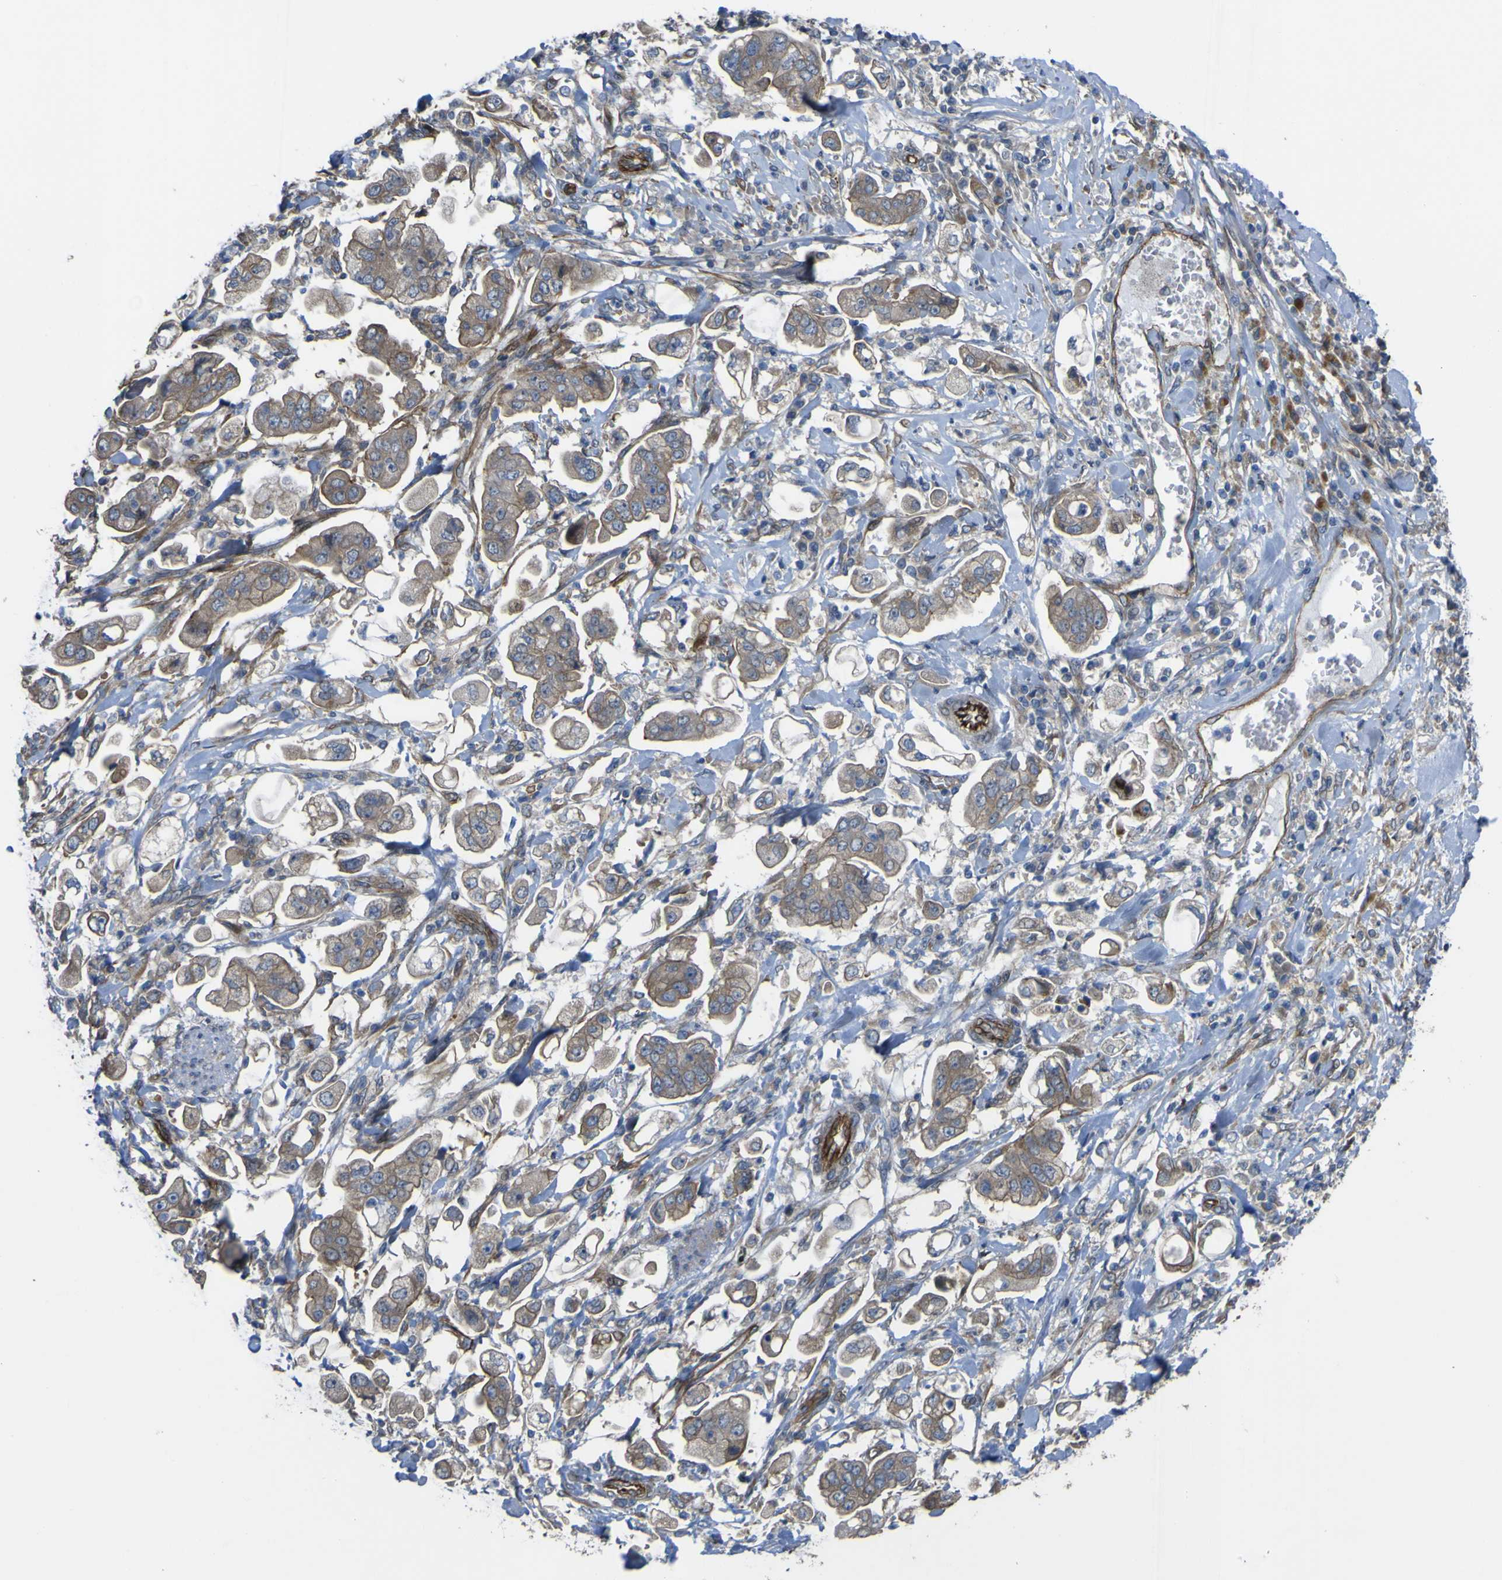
{"staining": {"intensity": "weak", "quantity": ">75%", "location": "cytoplasmic/membranous"}, "tissue": "stomach cancer", "cell_type": "Tumor cells", "image_type": "cancer", "snomed": [{"axis": "morphology", "description": "Adenocarcinoma, NOS"}, {"axis": "topography", "description": "Stomach"}], "caption": "Protein staining displays weak cytoplasmic/membranous expression in approximately >75% of tumor cells in adenocarcinoma (stomach).", "gene": "FBXO30", "patient": {"sex": "male", "age": 62}}